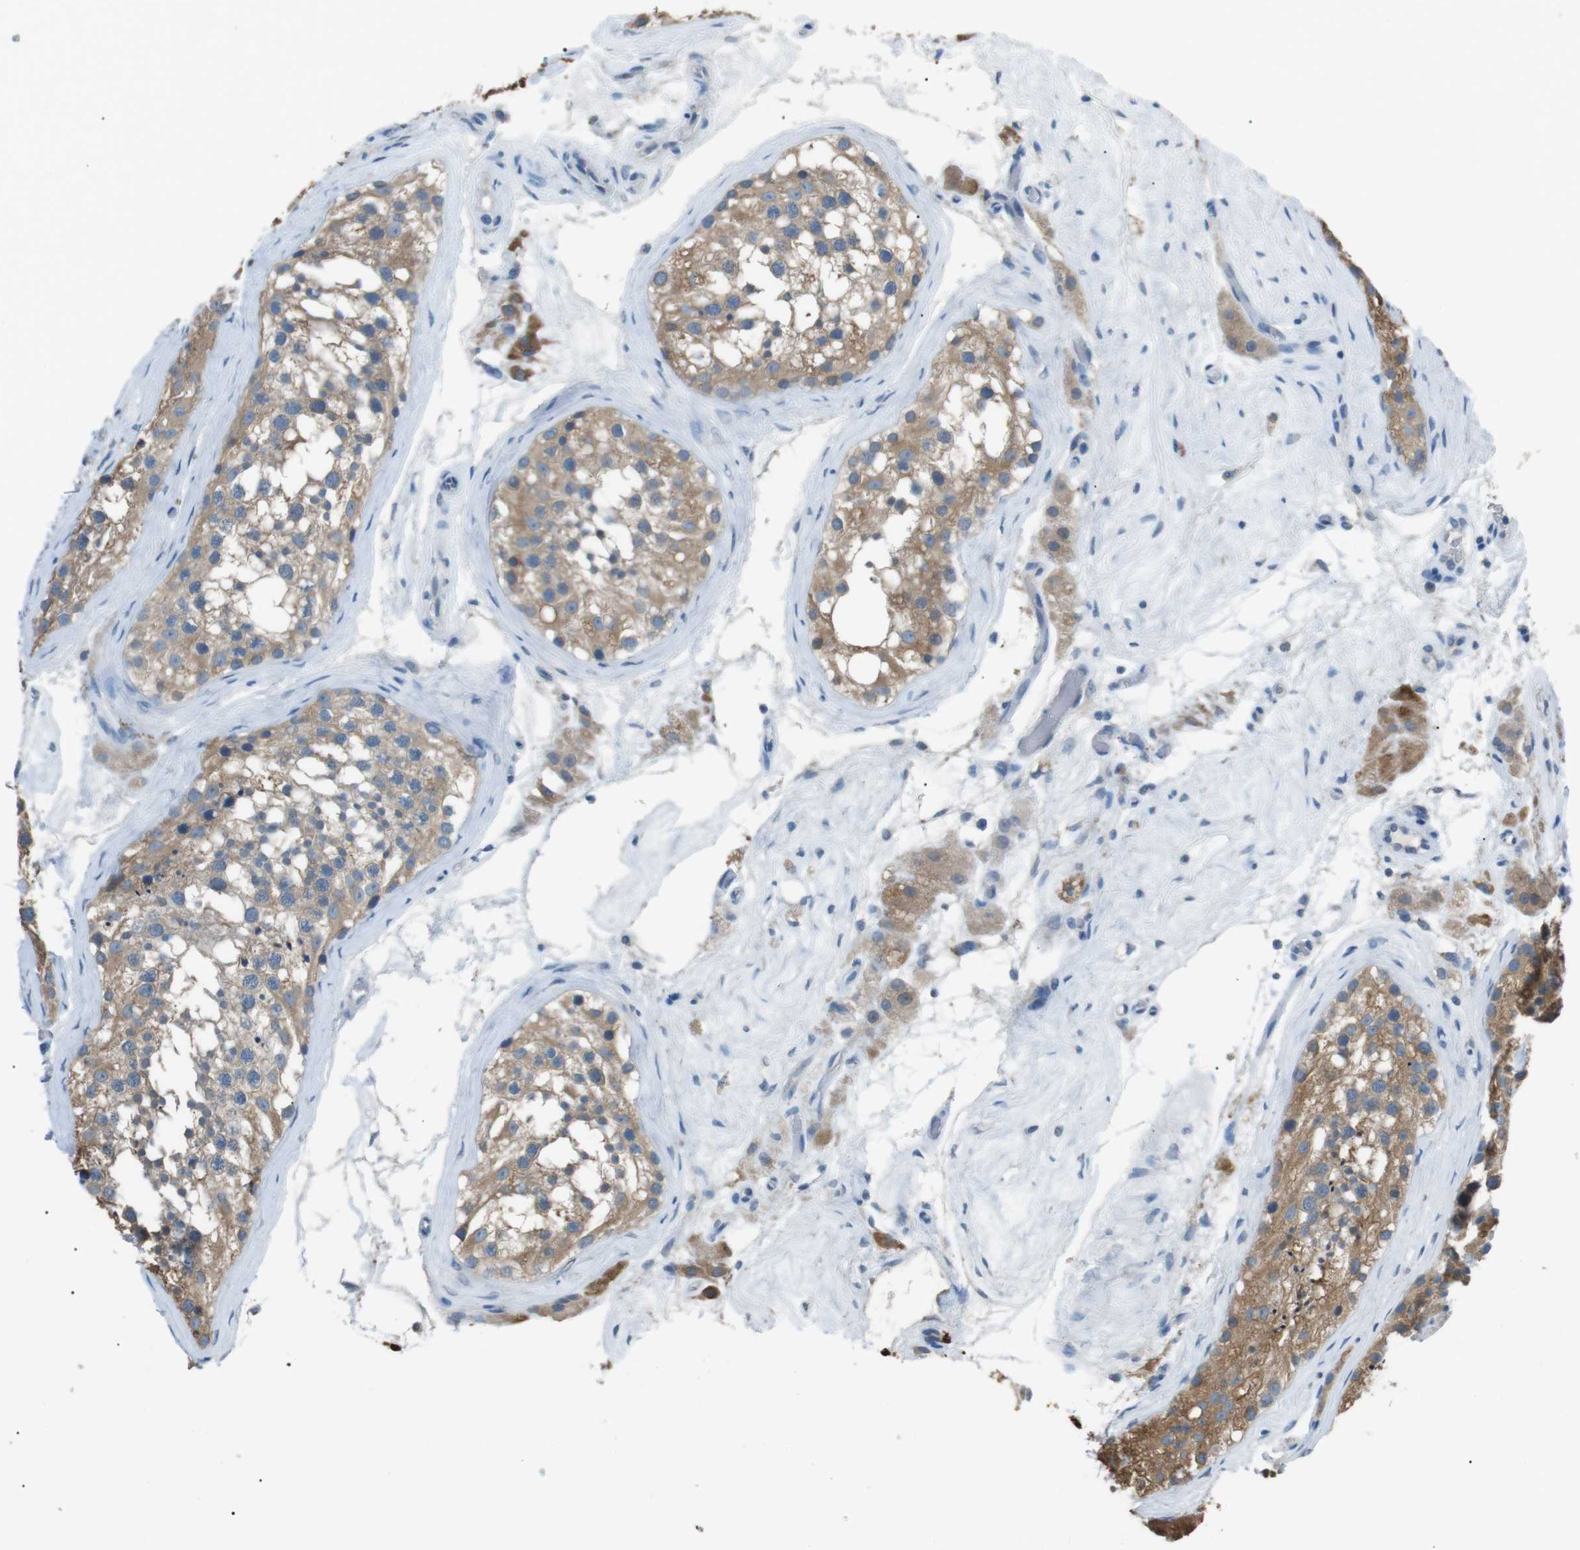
{"staining": {"intensity": "moderate", "quantity": ">75%", "location": "cytoplasmic/membranous"}, "tissue": "testis", "cell_type": "Cells in seminiferous ducts", "image_type": "normal", "snomed": [{"axis": "morphology", "description": "Normal tissue, NOS"}, {"axis": "morphology", "description": "Seminoma, NOS"}, {"axis": "topography", "description": "Testis"}], "caption": "Testis stained for a protein demonstrates moderate cytoplasmic/membranous positivity in cells in seminiferous ducts. (DAB (3,3'-diaminobenzidine) IHC with brightfield microscopy, high magnification).", "gene": "CDH26", "patient": {"sex": "male", "age": 71}}